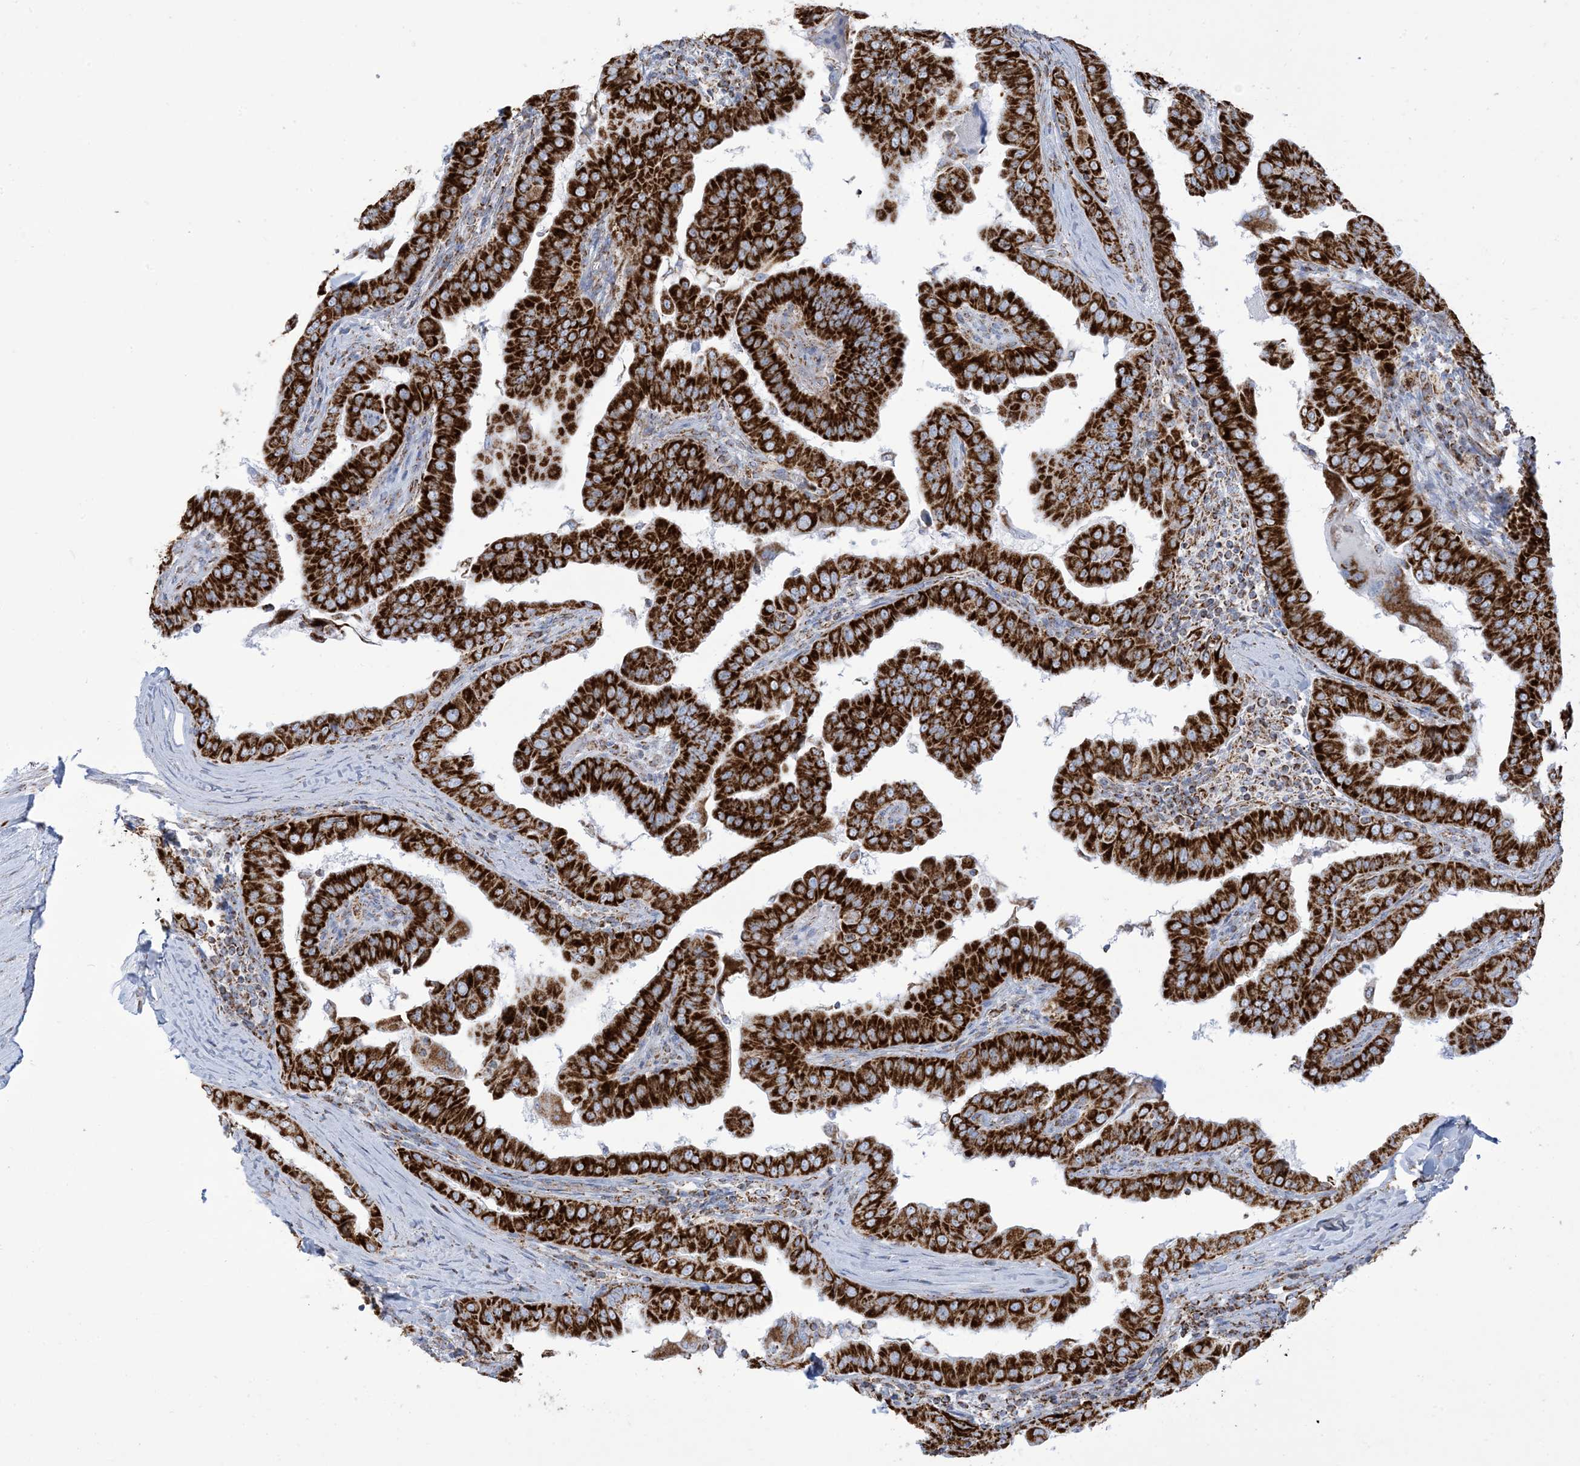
{"staining": {"intensity": "strong", "quantity": ">75%", "location": "cytoplasmic/membranous"}, "tissue": "thyroid cancer", "cell_type": "Tumor cells", "image_type": "cancer", "snomed": [{"axis": "morphology", "description": "Papillary adenocarcinoma, NOS"}, {"axis": "topography", "description": "Thyroid gland"}], "caption": "This is an image of immunohistochemistry (IHC) staining of thyroid cancer, which shows strong staining in the cytoplasmic/membranous of tumor cells.", "gene": "SAMM50", "patient": {"sex": "male", "age": 33}}